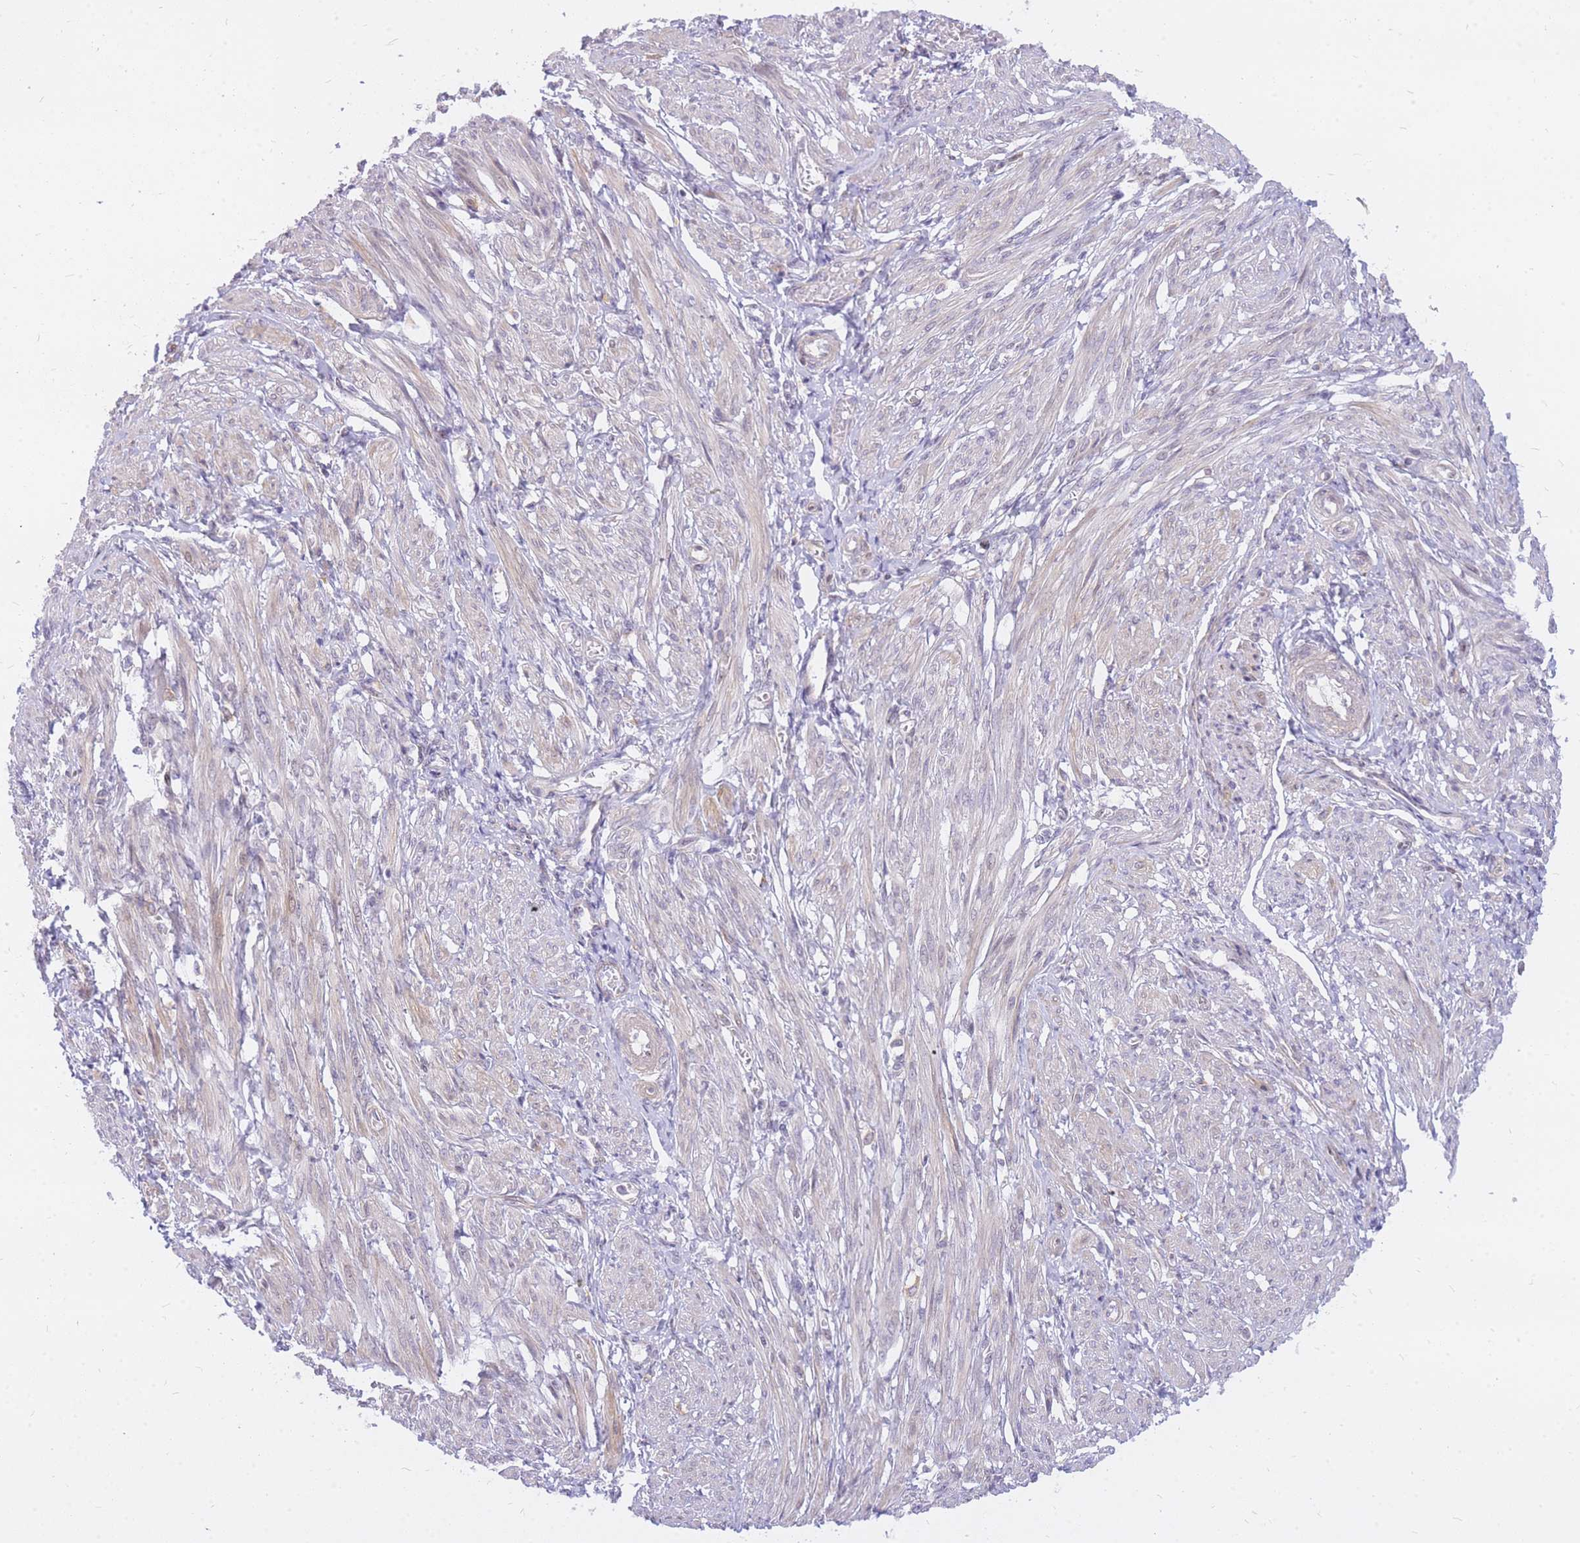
{"staining": {"intensity": "weak", "quantity": "25%-75%", "location": "cytoplasmic/membranous"}, "tissue": "smooth muscle", "cell_type": "Smooth muscle cells", "image_type": "normal", "snomed": [{"axis": "morphology", "description": "Normal tissue, NOS"}, {"axis": "topography", "description": "Smooth muscle"}], "caption": "This is a micrograph of immunohistochemistry staining of normal smooth muscle, which shows weak staining in the cytoplasmic/membranous of smooth muscle cells.", "gene": "TLE2", "patient": {"sex": "female", "age": 39}}